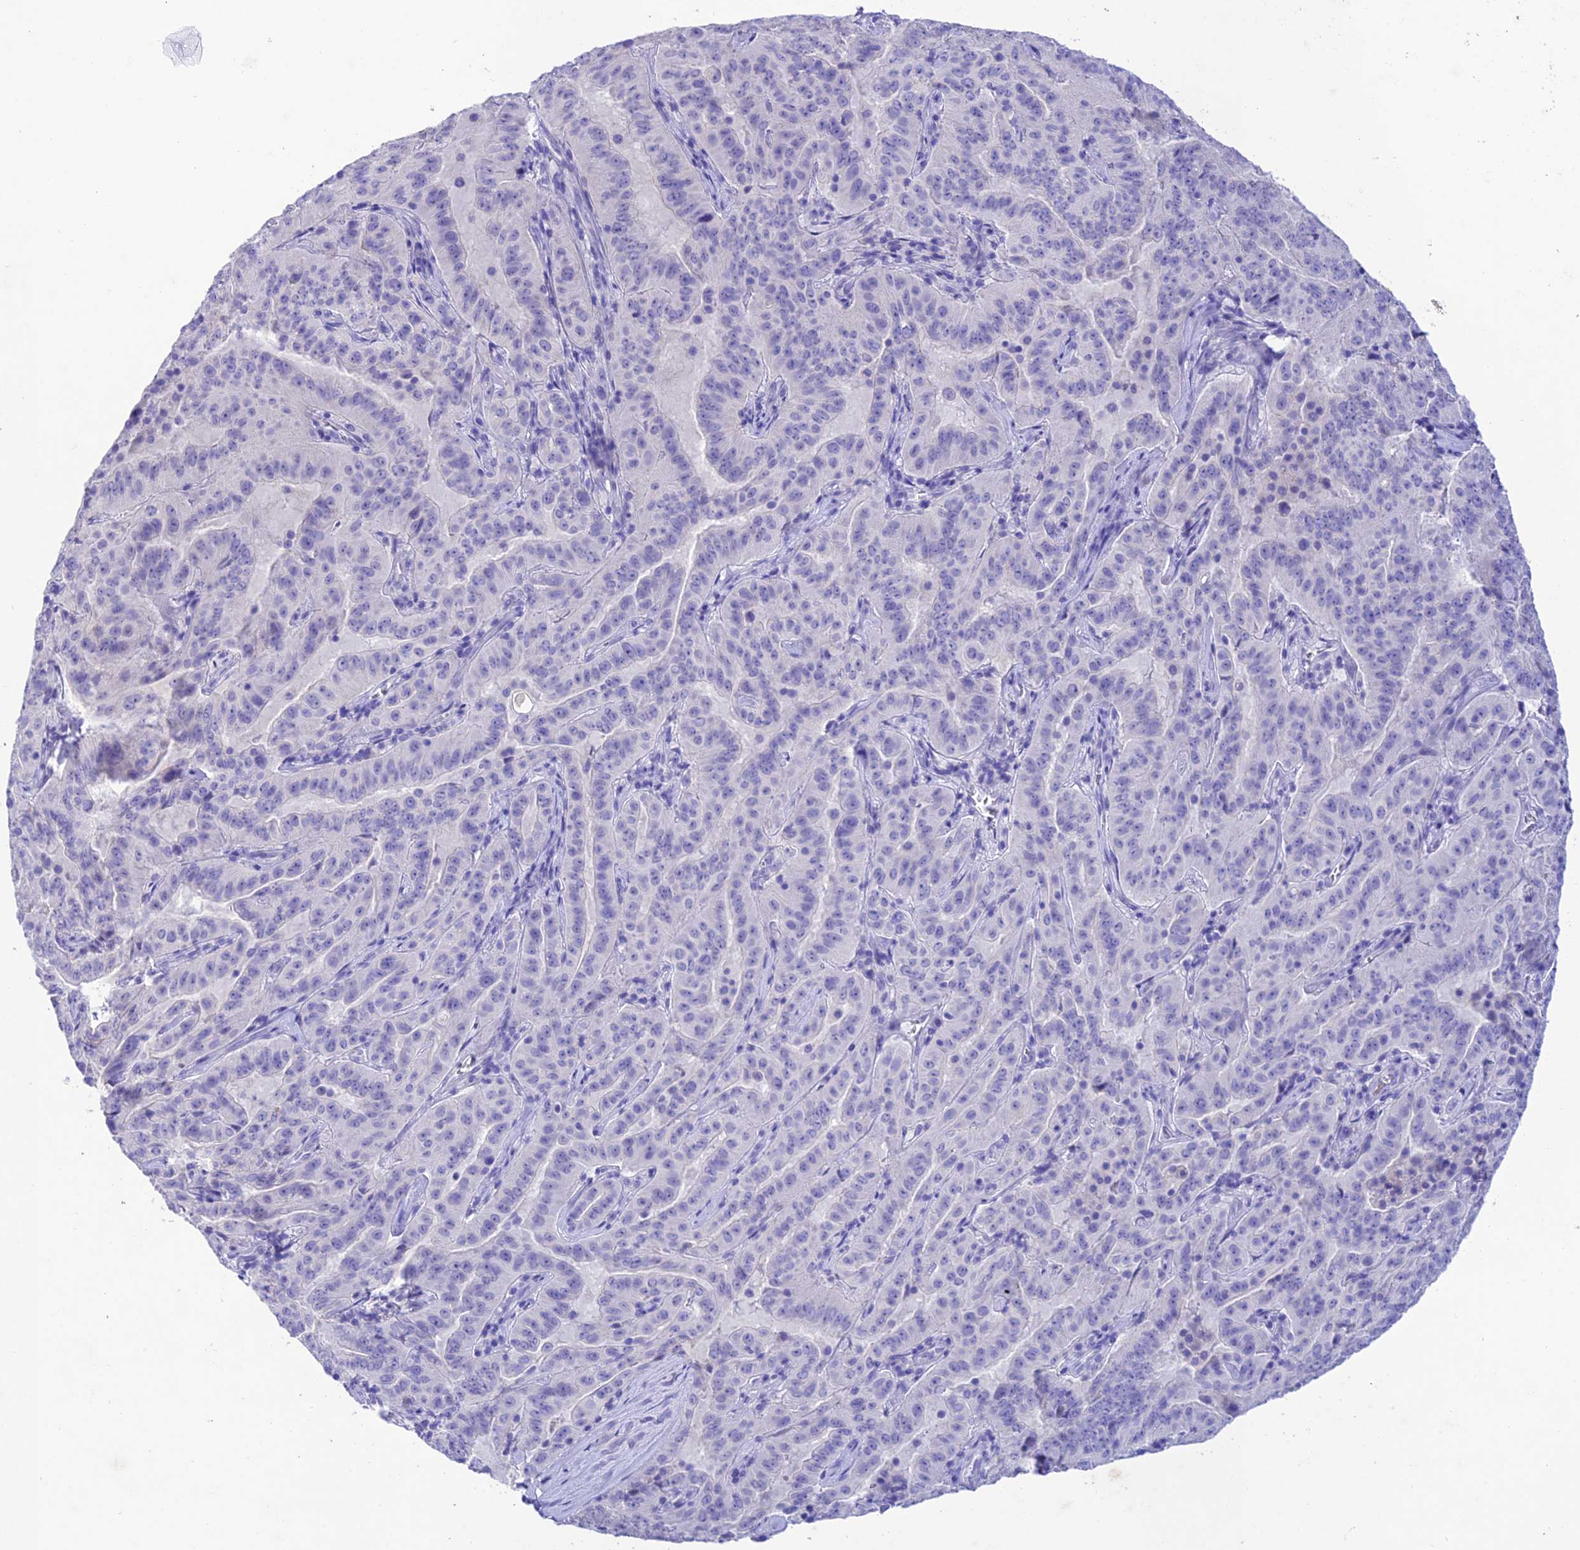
{"staining": {"intensity": "negative", "quantity": "none", "location": "none"}, "tissue": "pancreatic cancer", "cell_type": "Tumor cells", "image_type": "cancer", "snomed": [{"axis": "morphology", "description": "Adenocarcinoma, NOS"}, {"axis": "topography", "description": "Pancreas"}], "caption": "The photomicrograph reveals no staining of tumor cells in pancreatic cancer. (DAB (3,3'-diaminobenzidine) immunohistochemistry (IHC) with hematoxylin counter stain).", "gene": "NLRP6", "patient": {"sex": "male", "age": 63}}